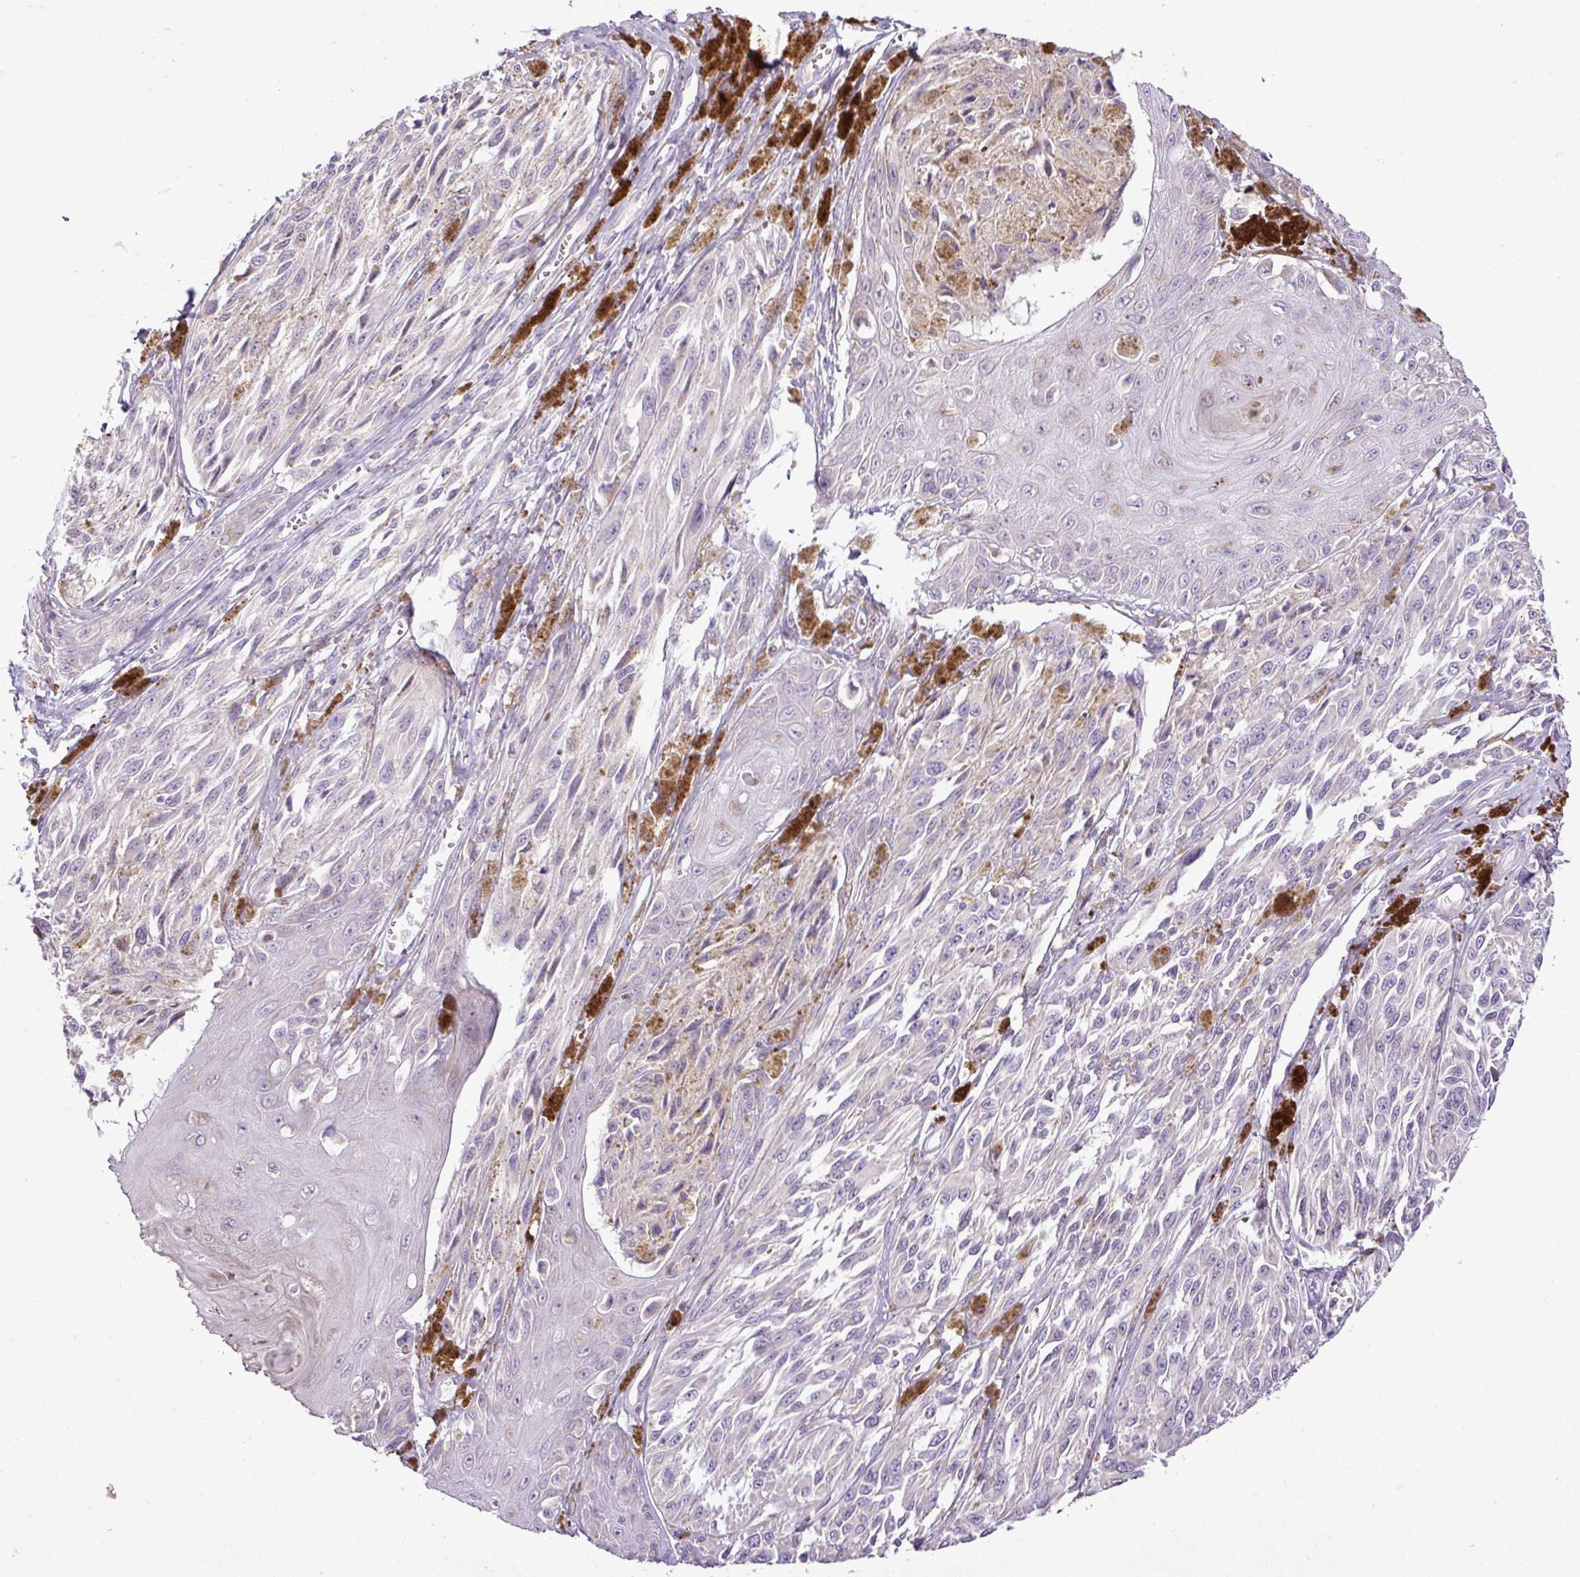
{"staining": {"intensity": "negative", "quantity": "none", "location": "none"}, "tissue": "melanoma", "cell_type": "Tumor cells", "image_type": "cancer", "snomed": [{"axis": "morphology", "description": "Malignant melanoma, NOS"}, {"axis": "topography", "description": "Skin"}], "caption": "Immunohistochemistry (IHC) histopathology image of neoplastic tissue: human malignant melanoma stained with DAB (3,3'-diaminobenzidine) exhibits no significant protein staining in tumor cells.", "gene": "MOCS3", "patient": {"sex": "male", "age": 94}}